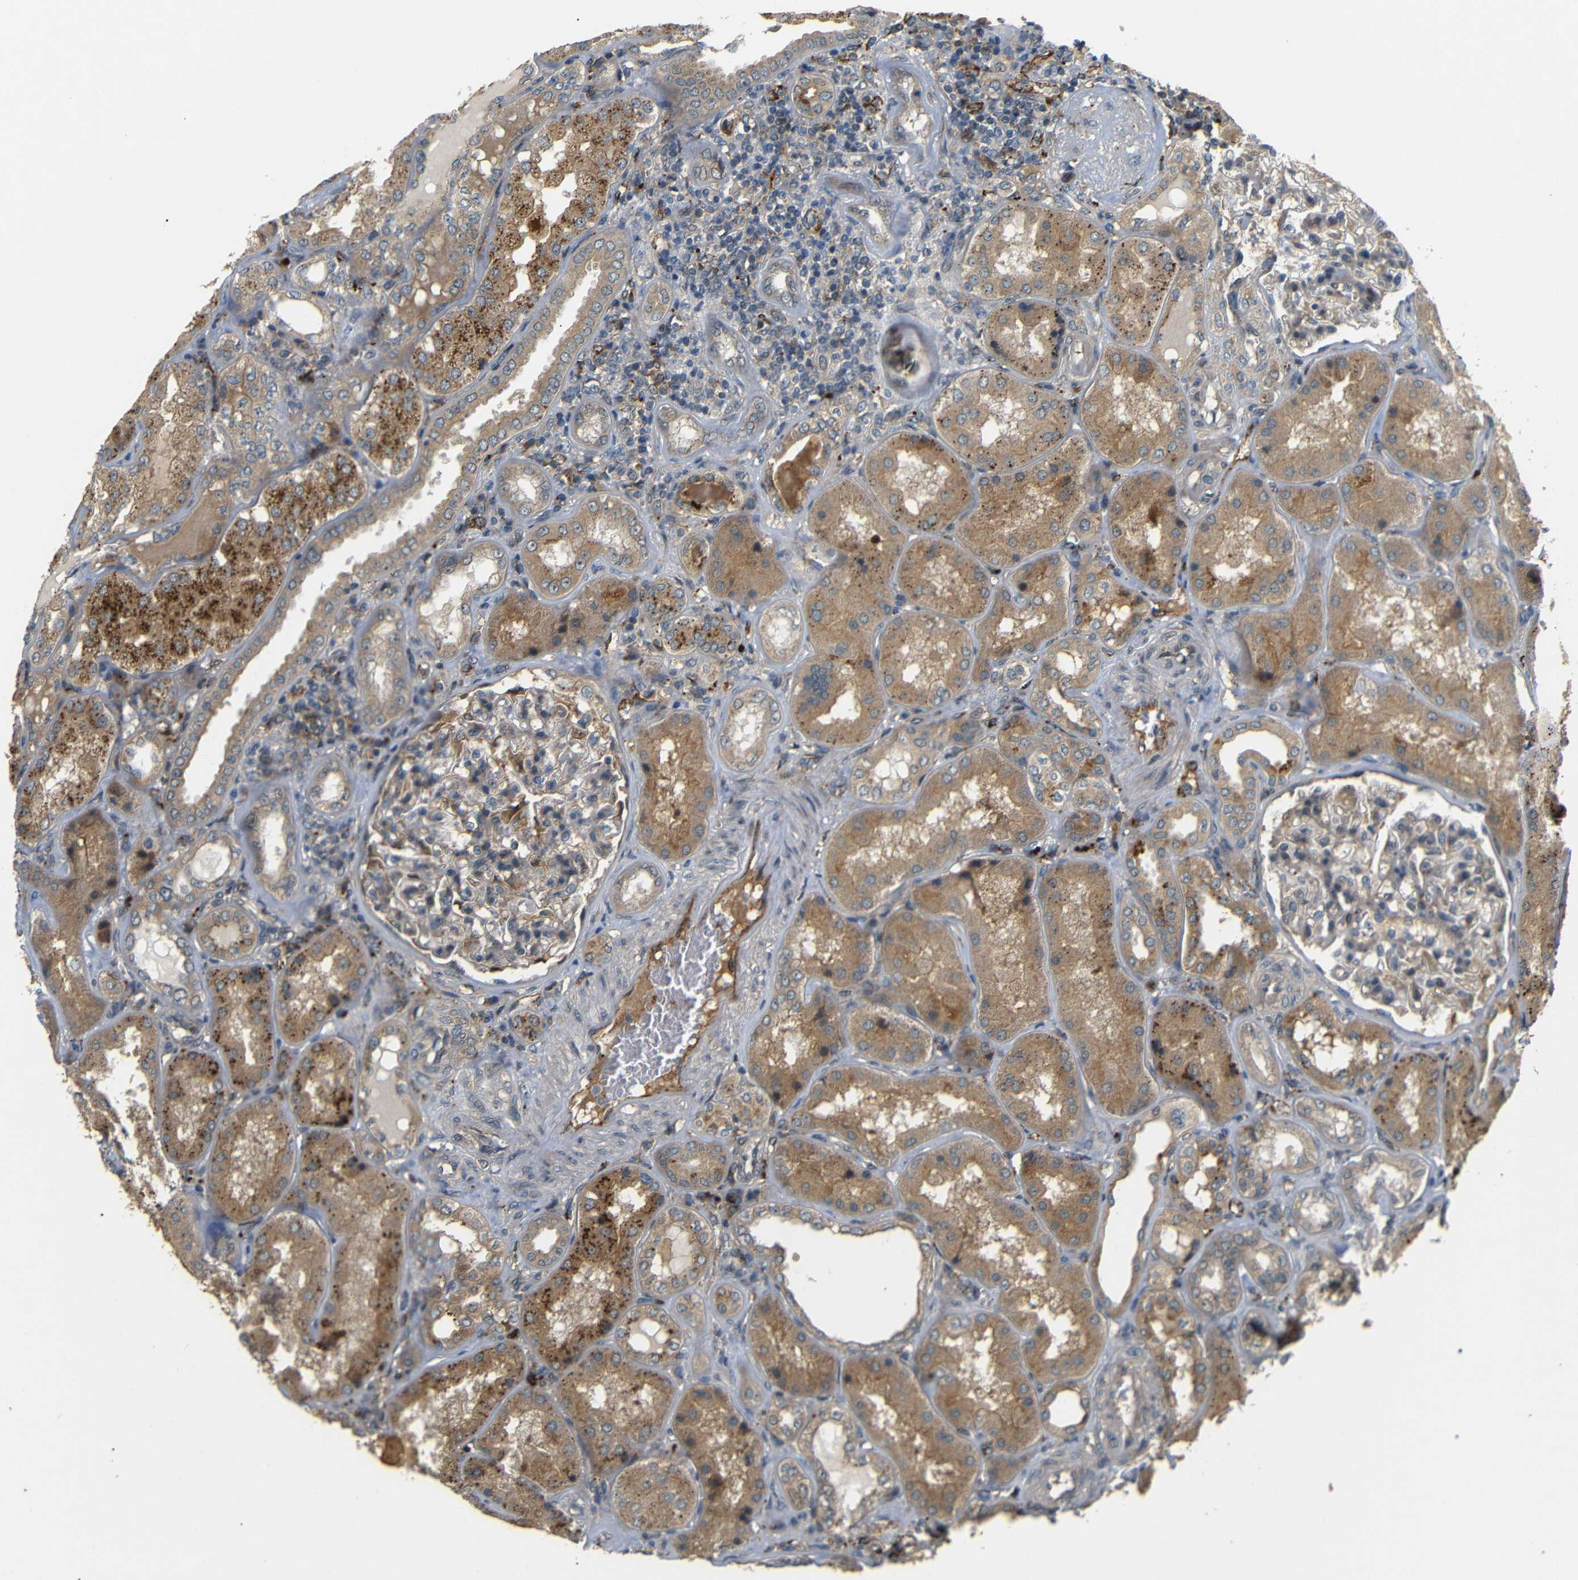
{"staining": {"intensity": "weak", "quantity": "<25%", "location": "cytoplasmic/membranous"}, "tissue": "kidney", "cell_type": "Cells in glomeruli", "image_type": "normal", "snomed": [{"axis": "morphology", "description": "Normal tissue, NOS"}, {"axis": "topography", "description": "Kidney"}], "caption": "The immunohistochemistry micrograph has no significant staining in cells in glomeruli of kidney.", "gene": "ATP7A", "patient": {"sex": "female", "age": 56}}